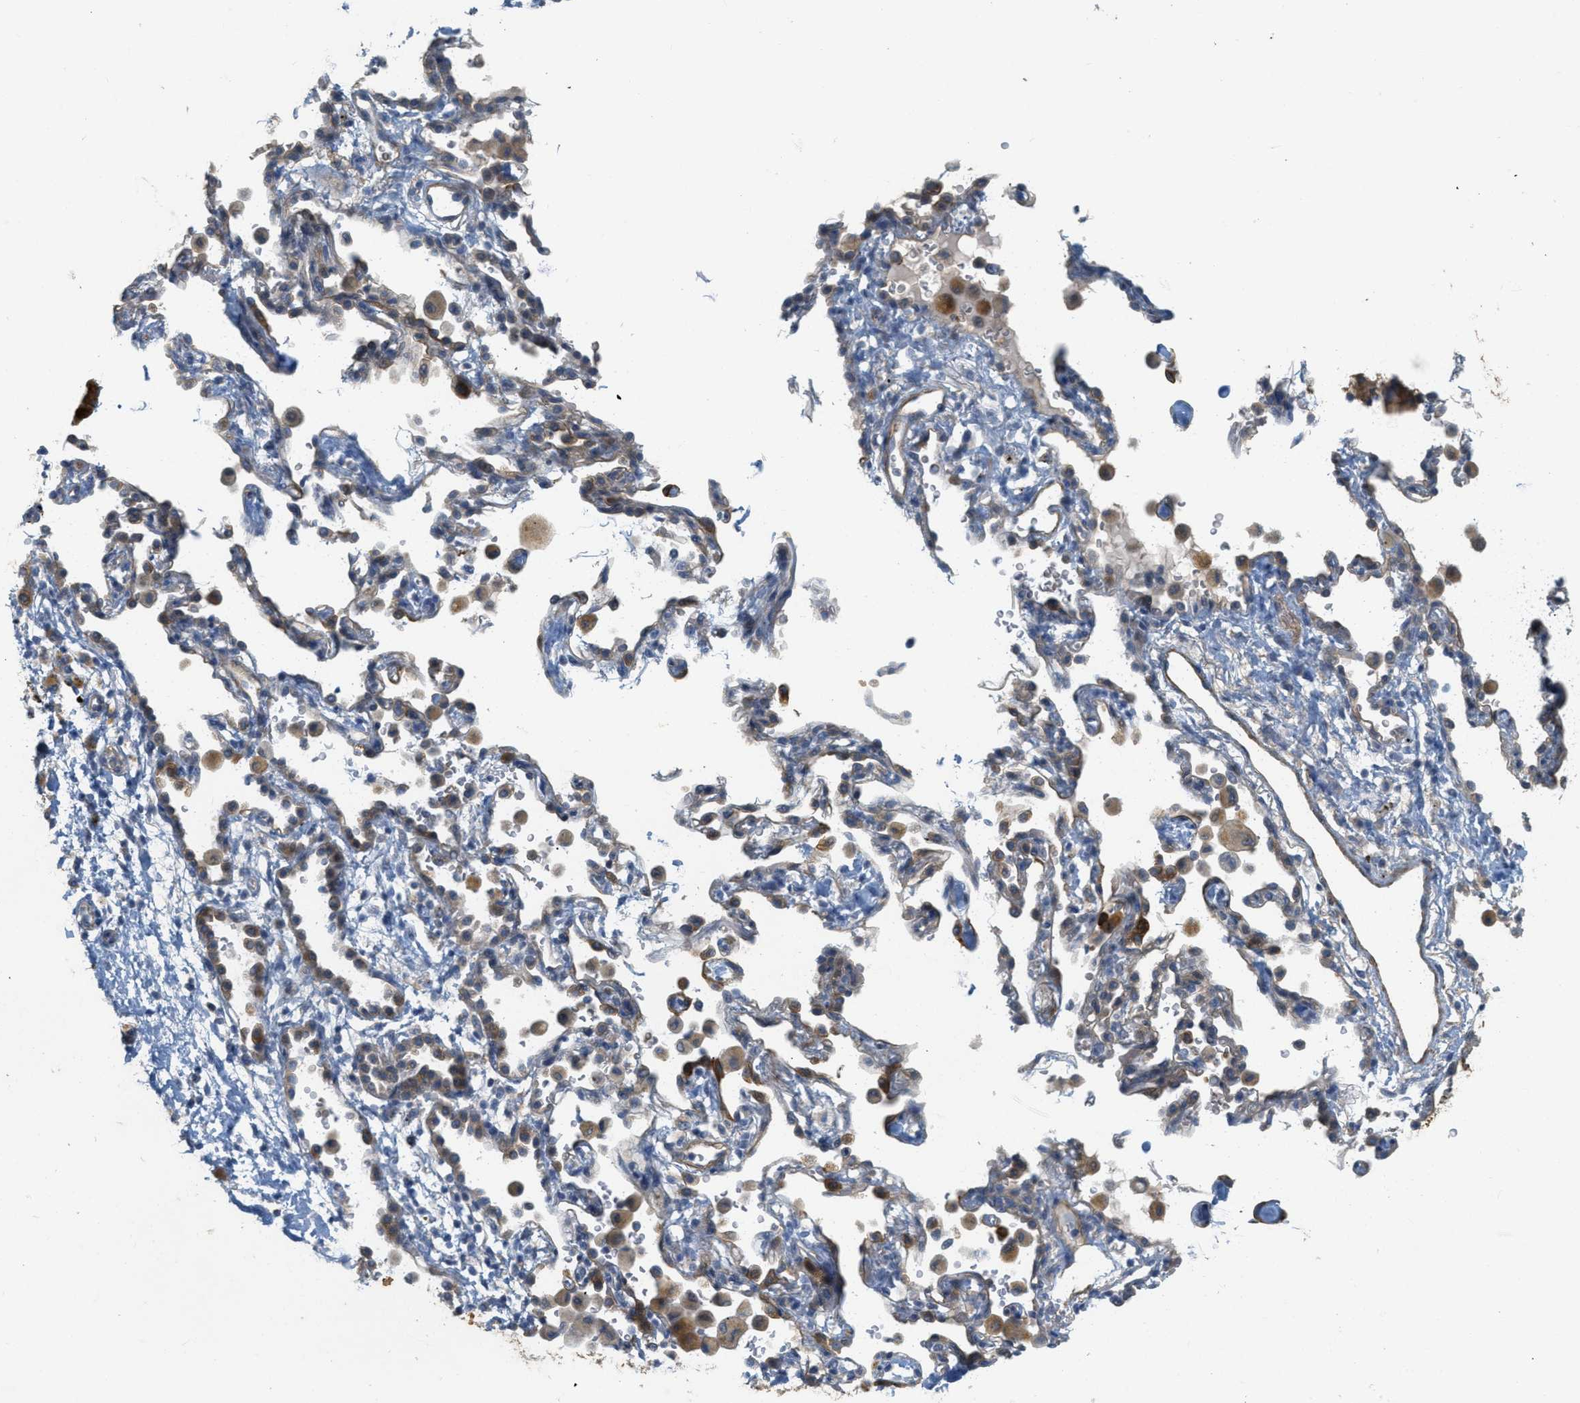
{"staining": {"intensity": "negative", "quantity": "none", "location": "none"}, "tissue": "adipose tissue", "cell_type": "Adipocytes", "image_type": "normal", "snomed": [{"axis": "morphology", "description": "Normal tissue, NOS"}, {"axis": "topography", "description": "Cartilage tissue"}, {"axis": "topography", "description": "Bronchus"}], "caption": "High power microscopy image of an immunohistochemistry (IHC) histopathology image of benign adipose tissue, revealing no significant positivity in adipocytes.", "gene": "MRS2", "patient": {"sex": "female", "age": 53}}